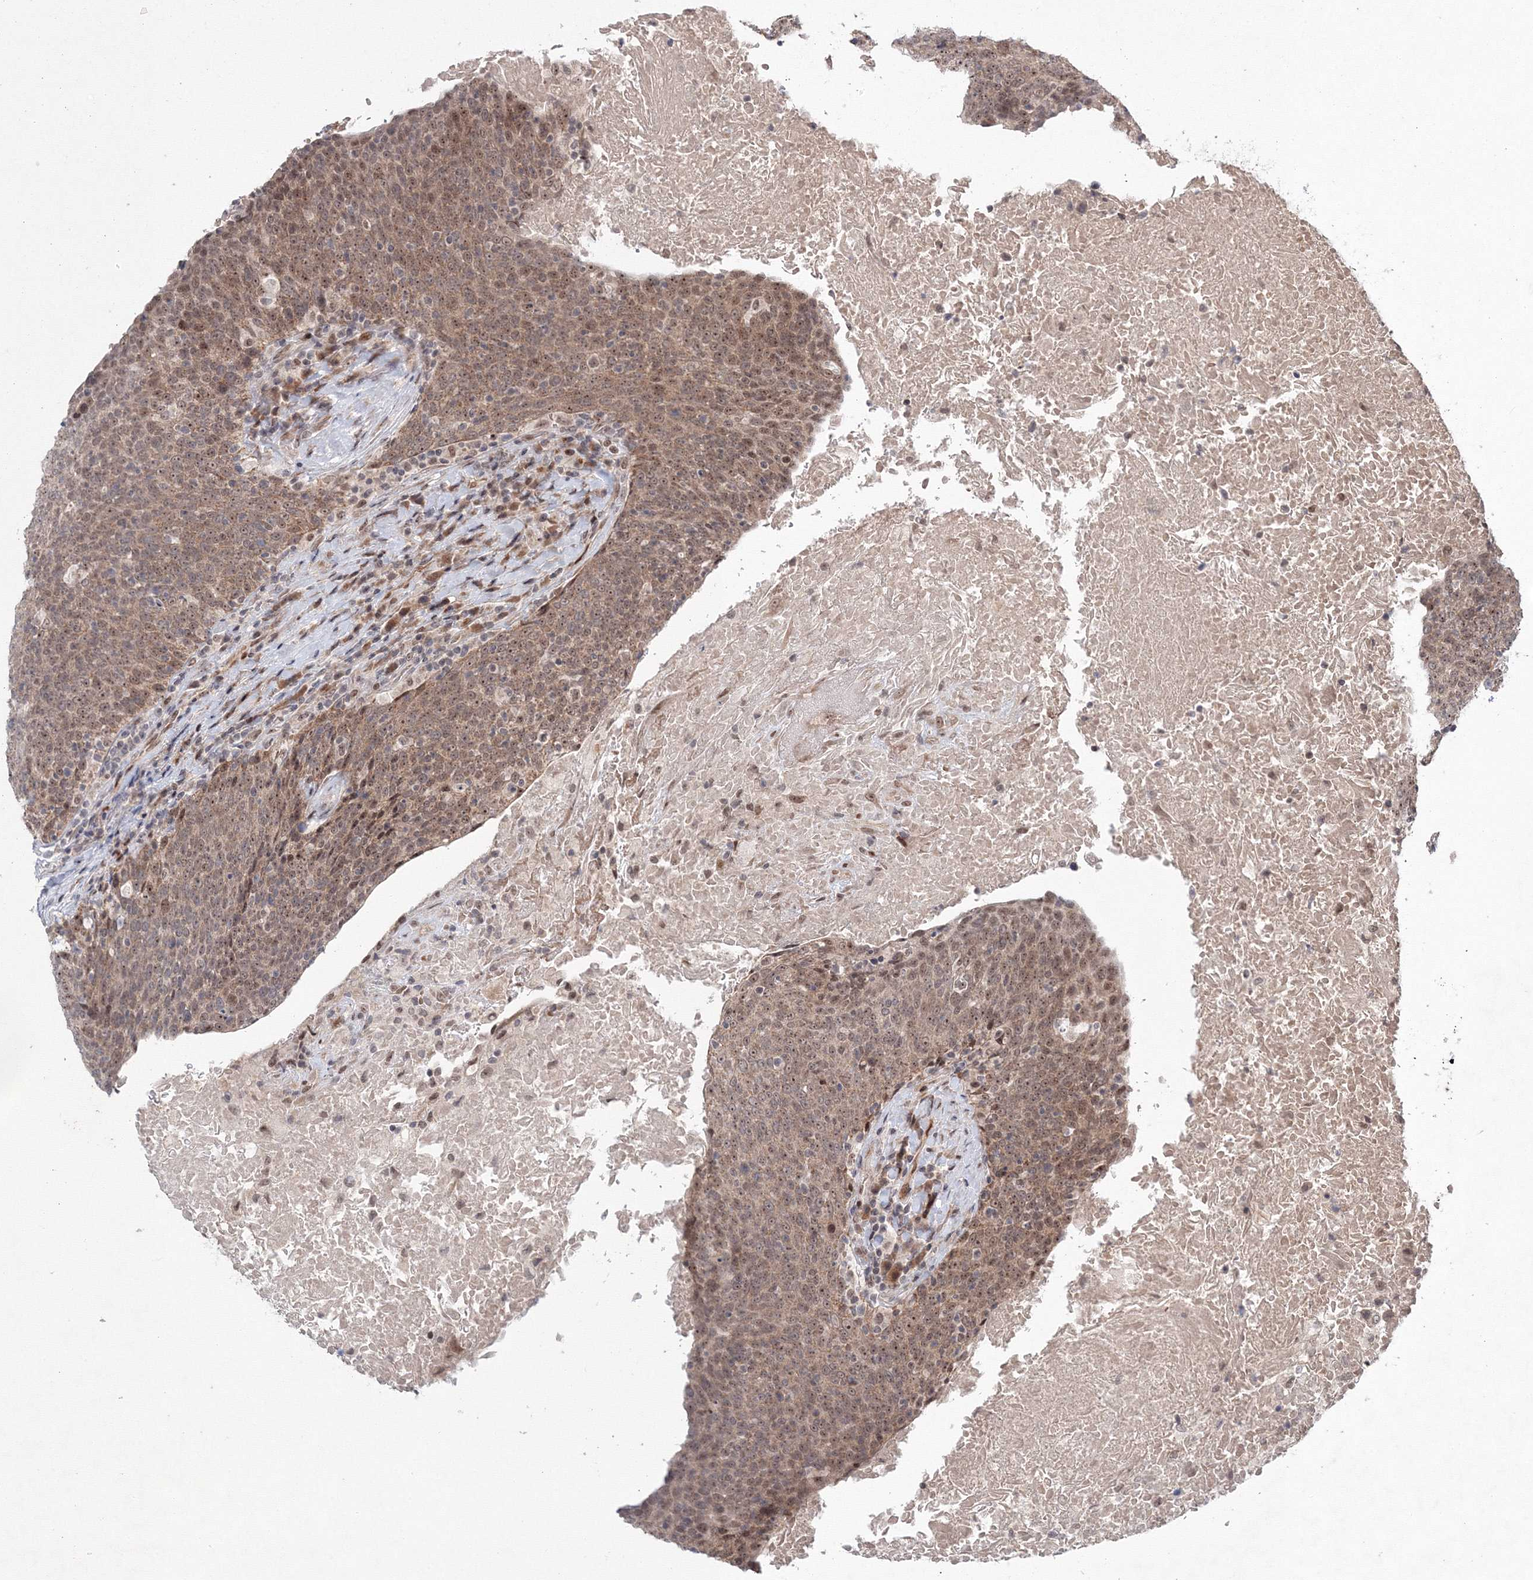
{"staining": {"intensity": "moderate", "quantity": "25%-75%", "location": "cytoplasmic/membranous,nuclear"}, "tissue": "head and neck cancer", "cell_type": "Tumor cells", "image_type": "cancer", "snomed": [{"axis": "morphology", "description": "Squamous cell carcinoma, NOS"}, {"axis": "morphology", "description": "Squamous cell carcinoma, metastatic, NOS"}, {"axis": "topography", "description": "Lymph node"}, {"axis": "topography", "description": "Head-Neck"}], "caption": "A photomicrograph of human head and neck cancer (metastatic squamous cell carcinoma) stained for a protein displays moderate cytoplasmic/membranous and nuclear brown staining in tumor cells.", "gene": "NOA1", "patient": {"sex": "male", "age": 62}}